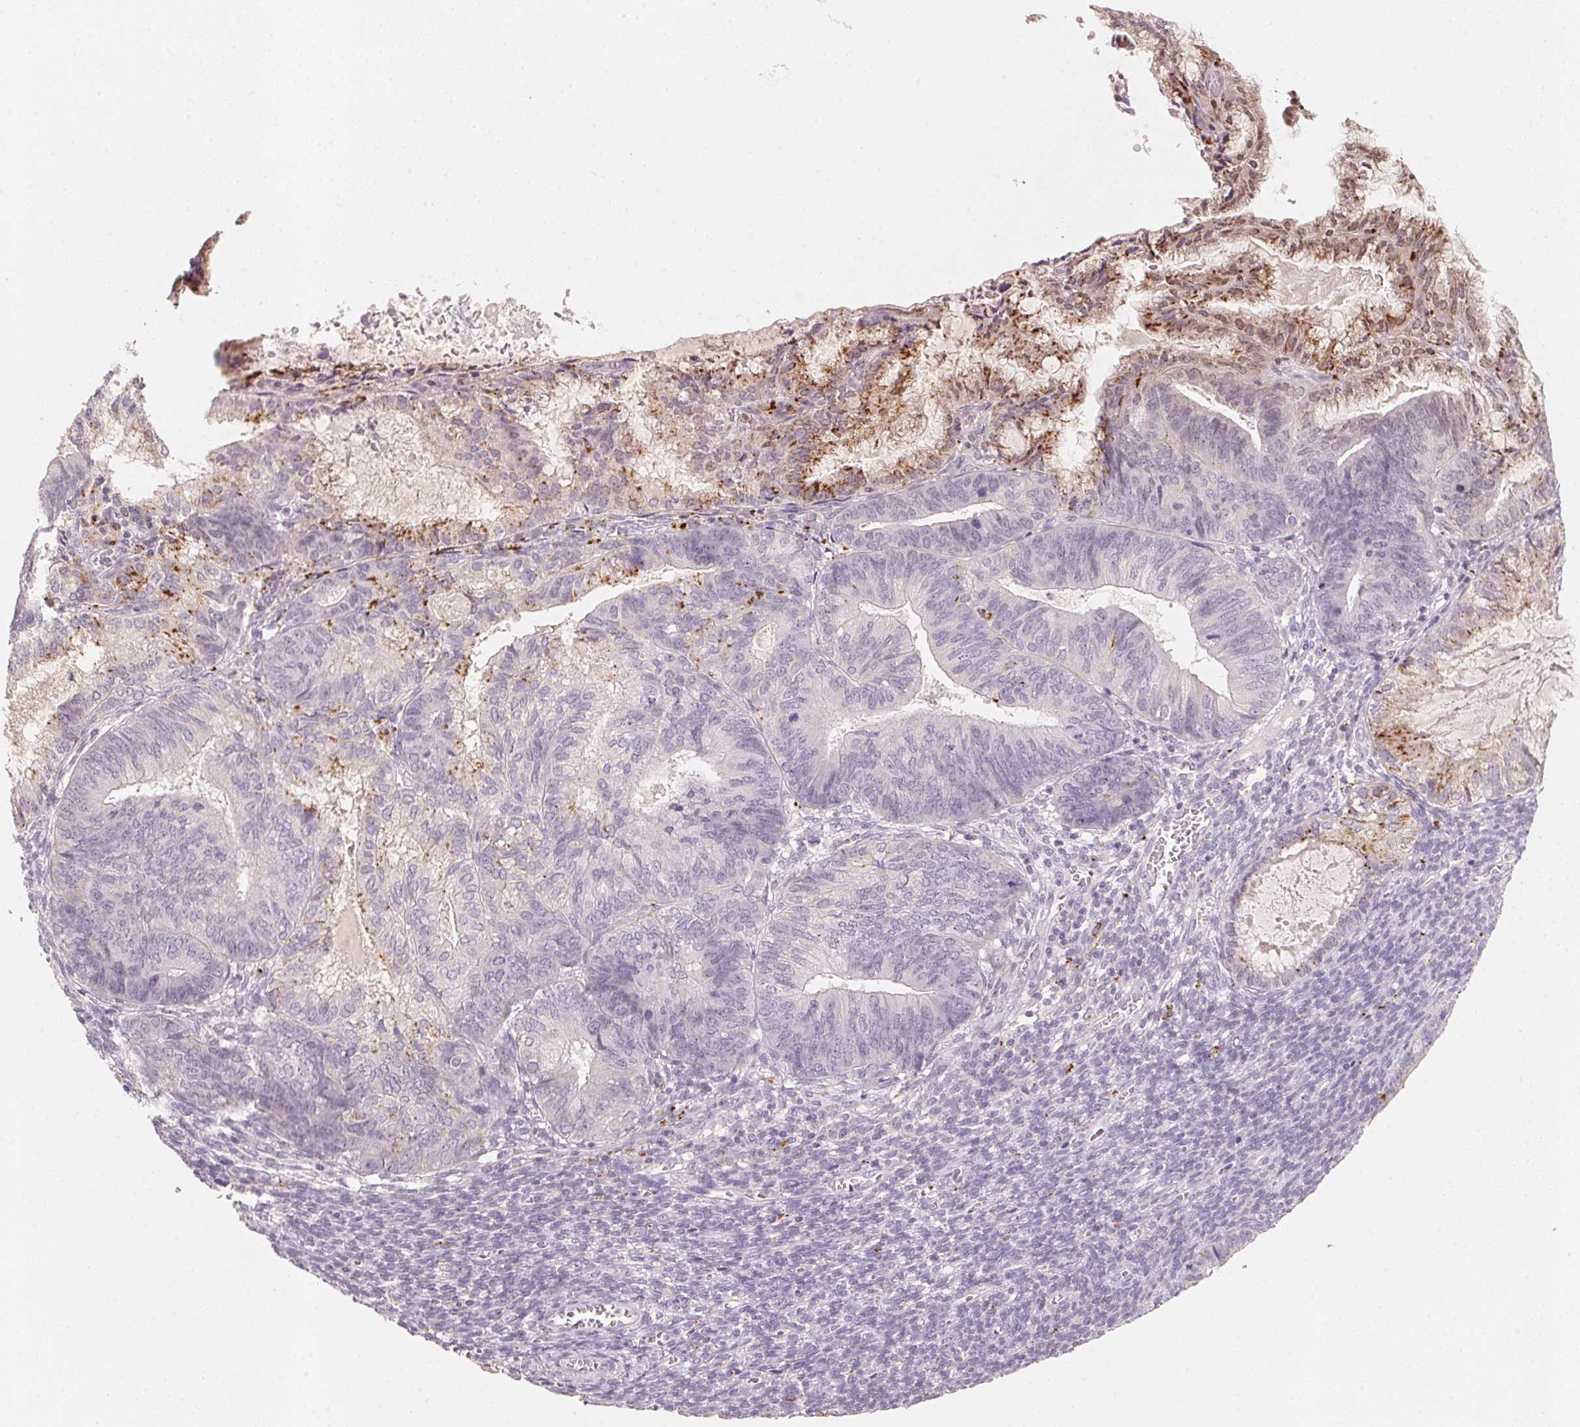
{"staining": {"intensity": "moderate", "quantity": "<25%", "location": "cytoplasmic/membranous"}, "tissue": "endometrial cancer", "cell_type": "Tumor cells", "image_type": "cancer", "snomed": [{"axis": "morphology", "description": "Adenocarcinoma, NOS"}, {"axis": "topography", "description": "Endometrium"}], "caption": "Human adenocarcinoma (endometrial) stained with a brown dye reveals moderate cytoplasmic/membranous positive positivity in about <25% of tumor cells.", "gene": "TREH", "patient": {"sex": "female", "age": 86}}